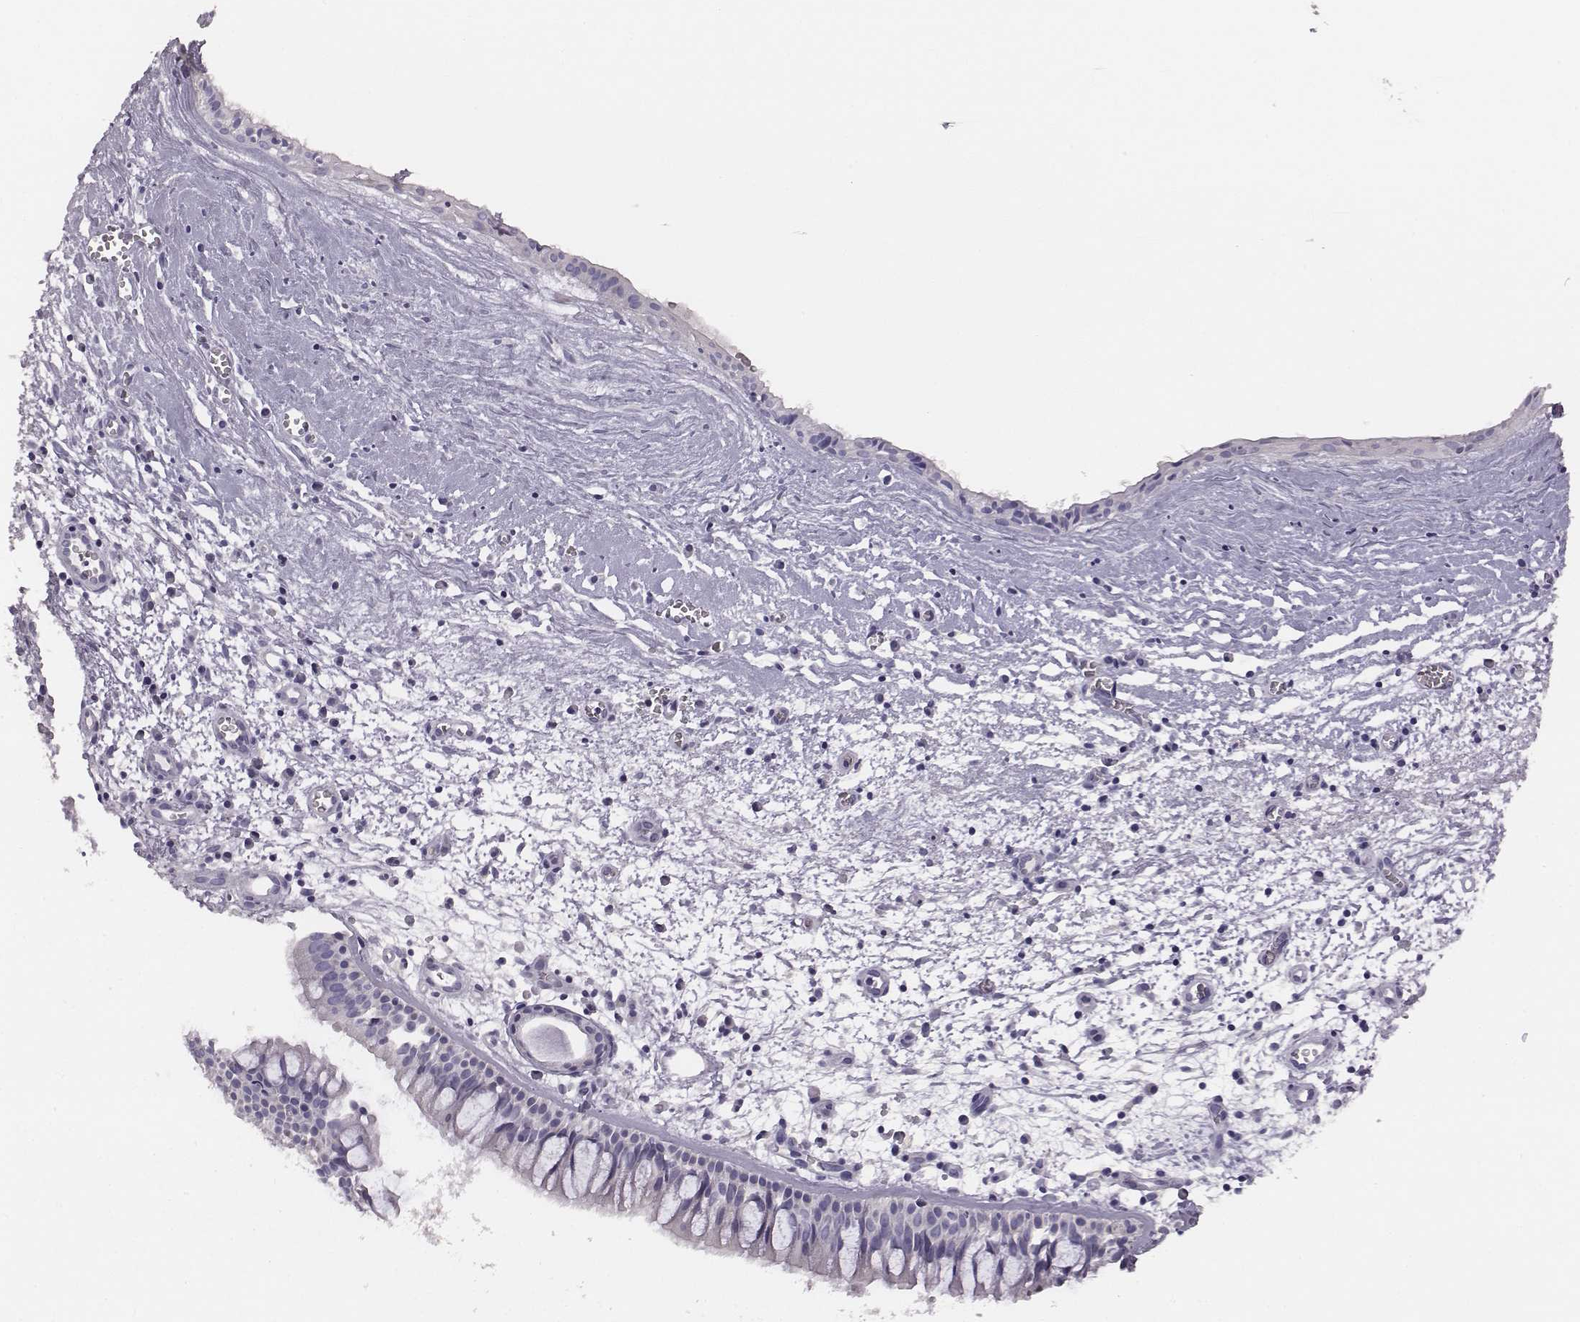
{"staining": {"intensity": "negative", "quantity": "none", "location": "none"}, "tissue": "nasopharynx", "cell_type": "Respiratory epithelial cells", "image_type": "normal", "snomed": [{"axis": "morphology", "description": "Normal tissue, NOS"}, {"axis": "topography", "description": "Nasopharynx"}], "caption": "IHC histopathology image of unremarkable human nasopharynx stained for a protein (brown), which demonstrates no staining in respiratory epithelial cells. The staining is performed using DAB (3,3'-diaminobenzidine) brown chromogen with nuclei counter-stained in using hematoxylin.", "gene": "ENSG00000290147", "patient": {"sex": "male", "age": 83}}